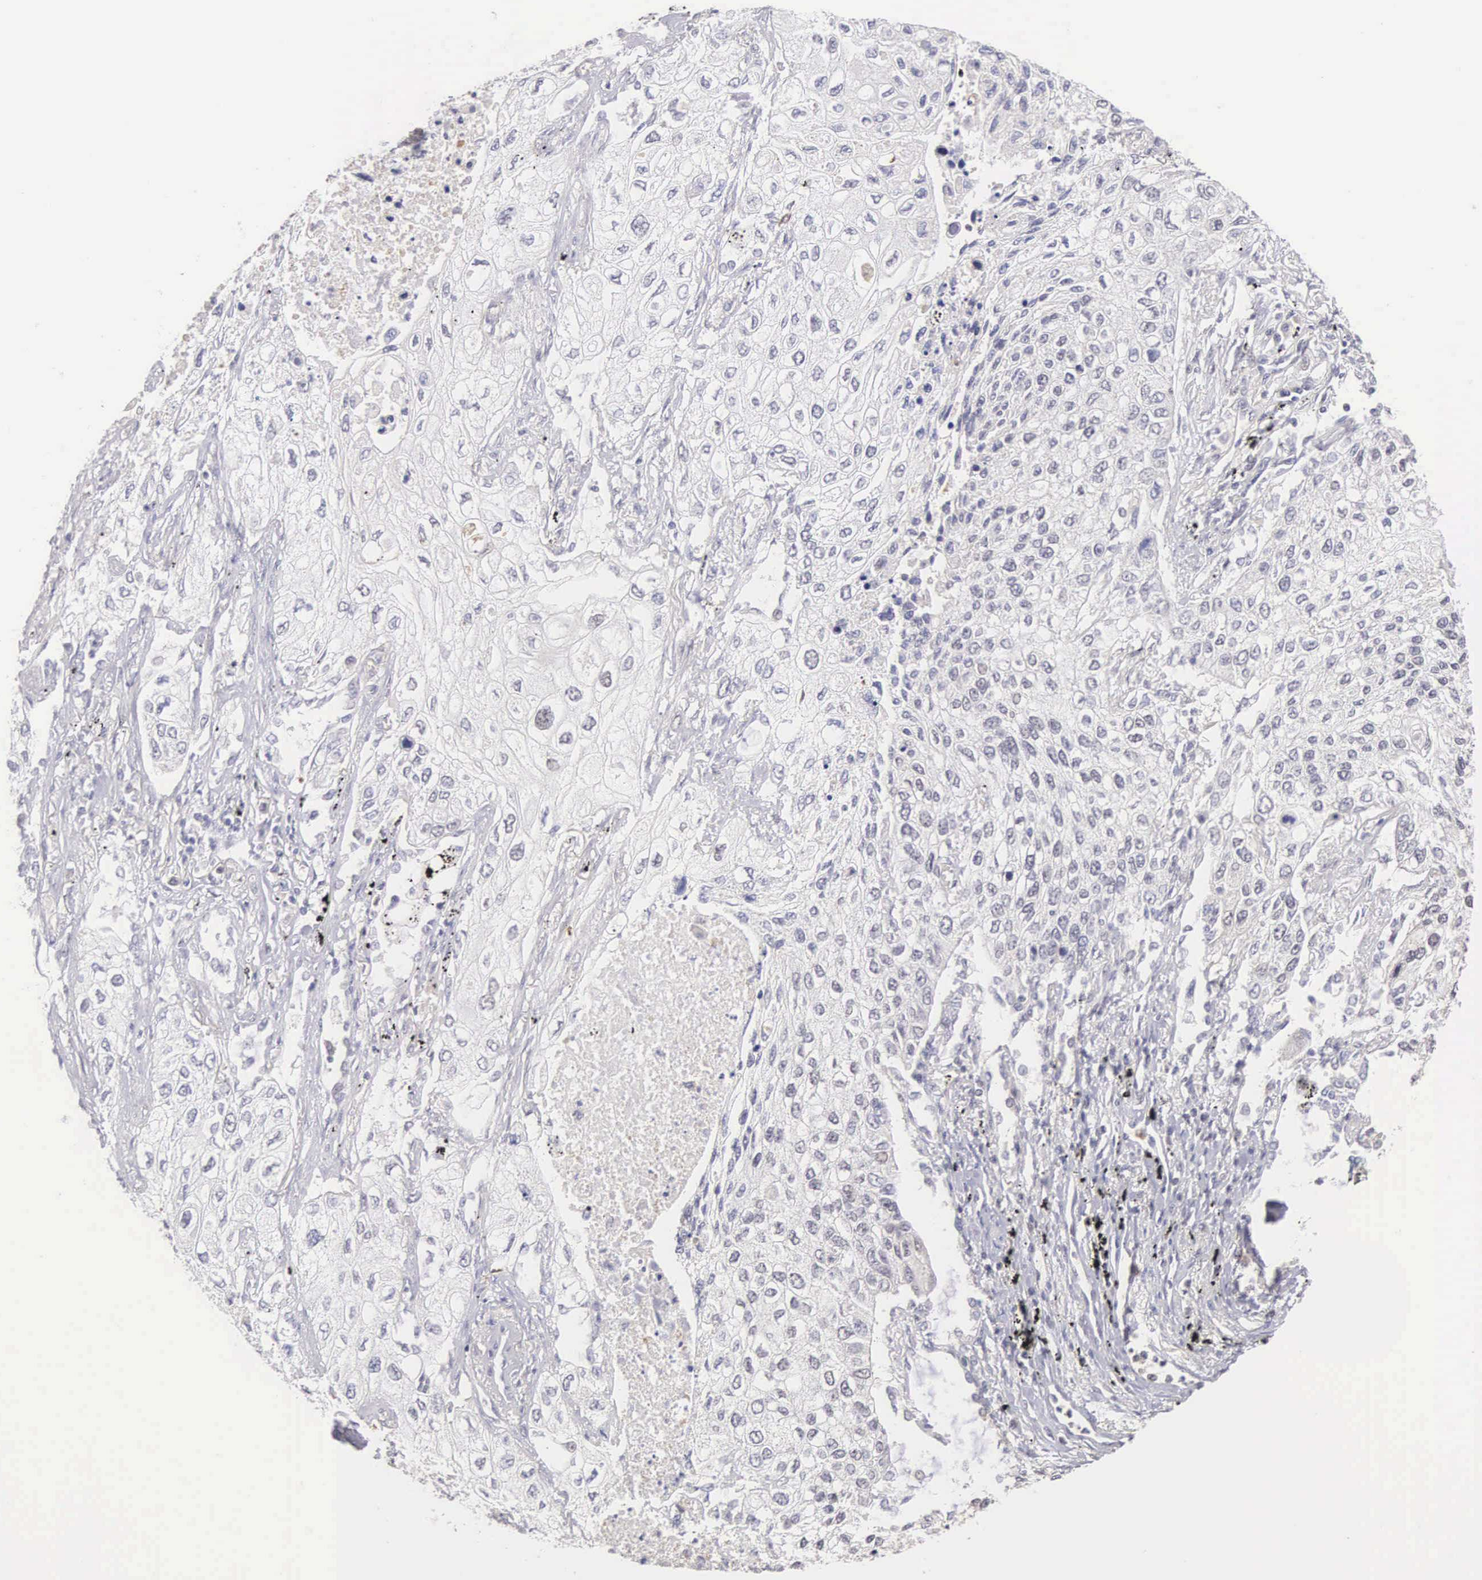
{"staining": {"intensity": "negative", "quantity": "none", "location": "none"}, "tissue": "lung cancer", "cell_type": "Tumor cells", "image_type": "cancer", "snomed": [{"axis": "morphology", "description": "Squamous cell carcinoma, NOS"}, {"axis": "topography", "description": "Lung"}], "caption": "Micrograph shows no protein expression in tumor cells of lung squamous cell carcinoma tissue.", "gene": "HMGXB4", "patient": {"sex": "male", "age": 75}}